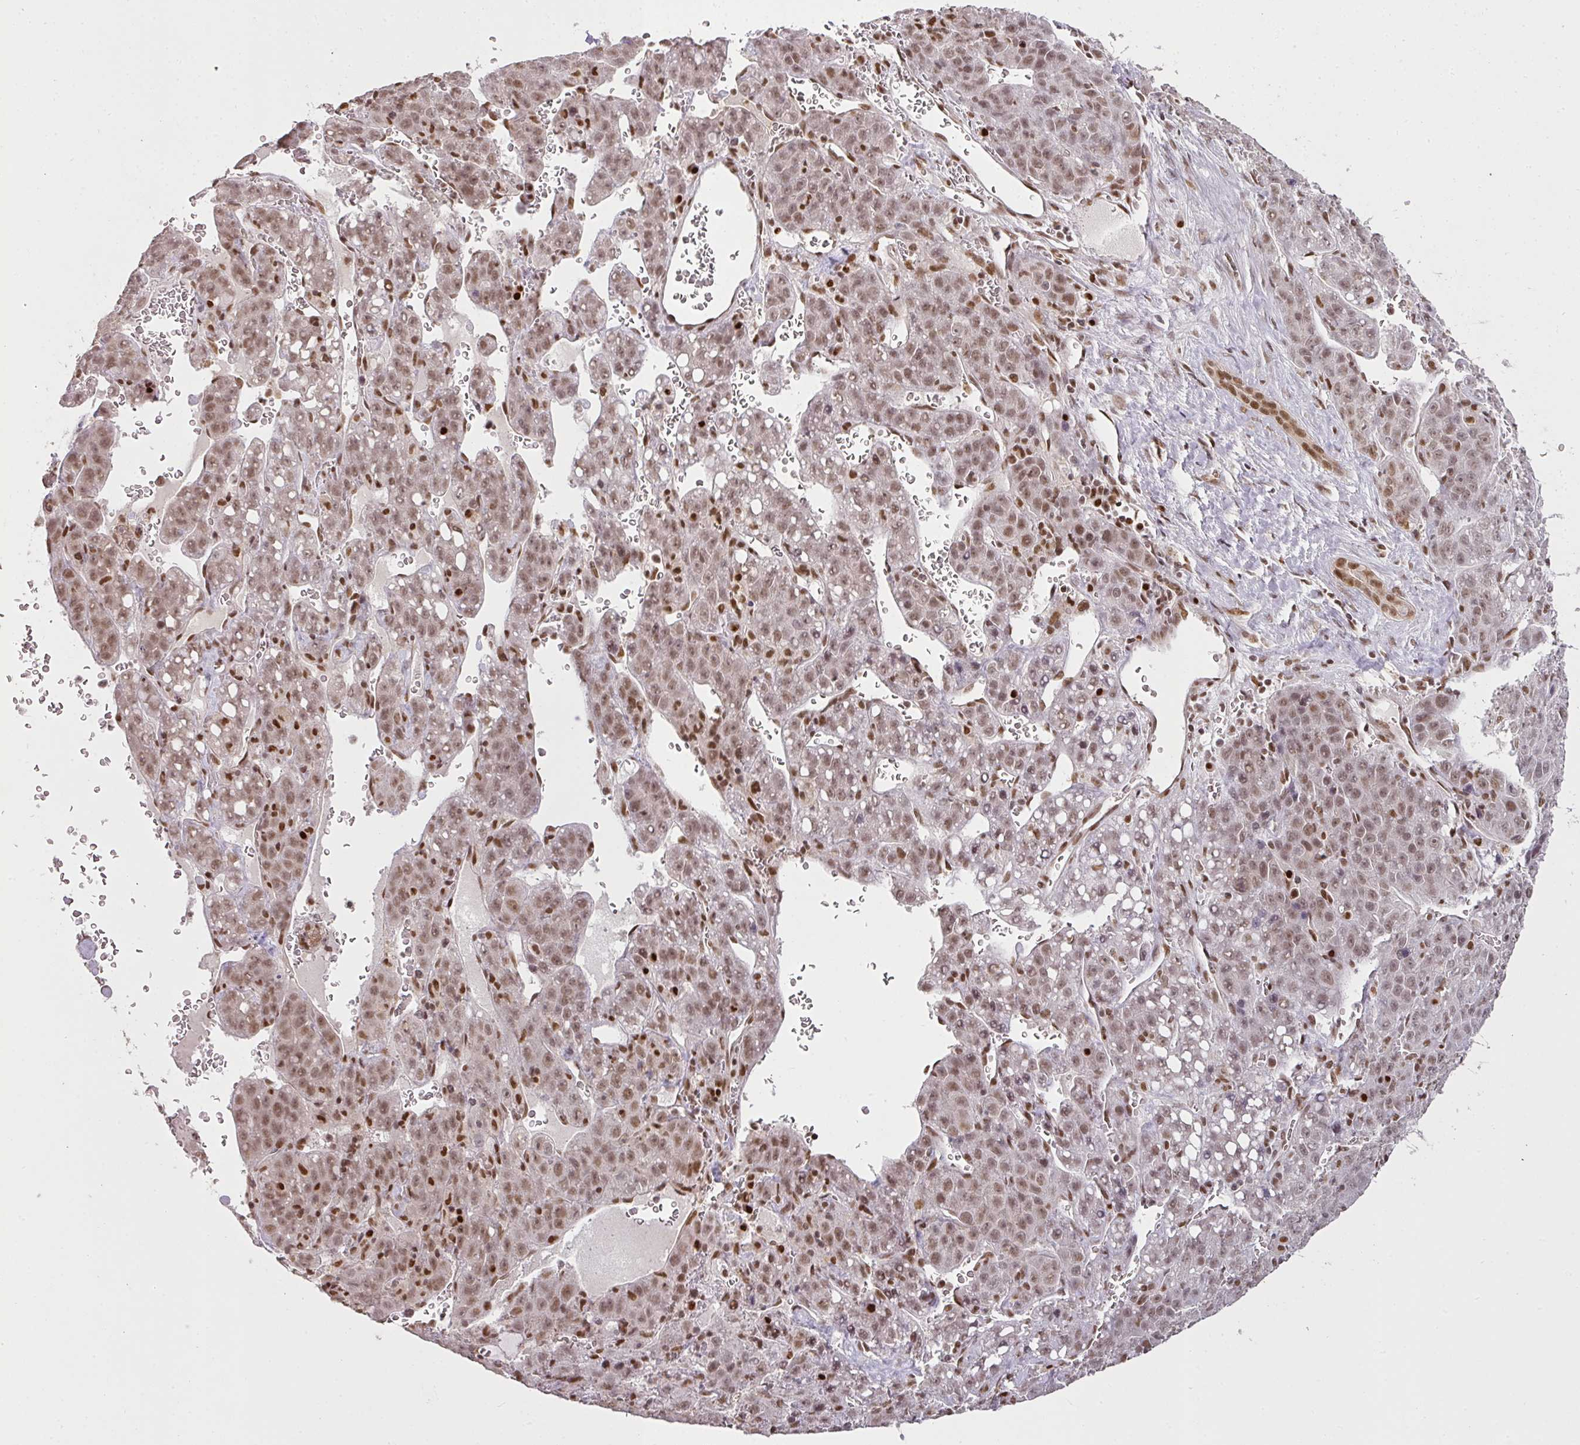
{"staining": {"intensity": "moderate", "quantity": ">75%", "location": "nuclear"}, "tissue": "liver cancer", "cell_type": "Tumor cells", "image_type": "cancer", "snomed": [{"axis": "morphology", "description": "Carcinoma, Hepatocellular, NOS"}, {"axis": "topography", "description": "Liver"}], "caption": "The image exhibits immunohistochemical staining of liver cancer (hepatocellular carcinoma). There is moderate nuclear expression is present in about >75% of tumor cells.", "gene": "GPRIN2", "patient": {"sex": "female", "age": 53}}